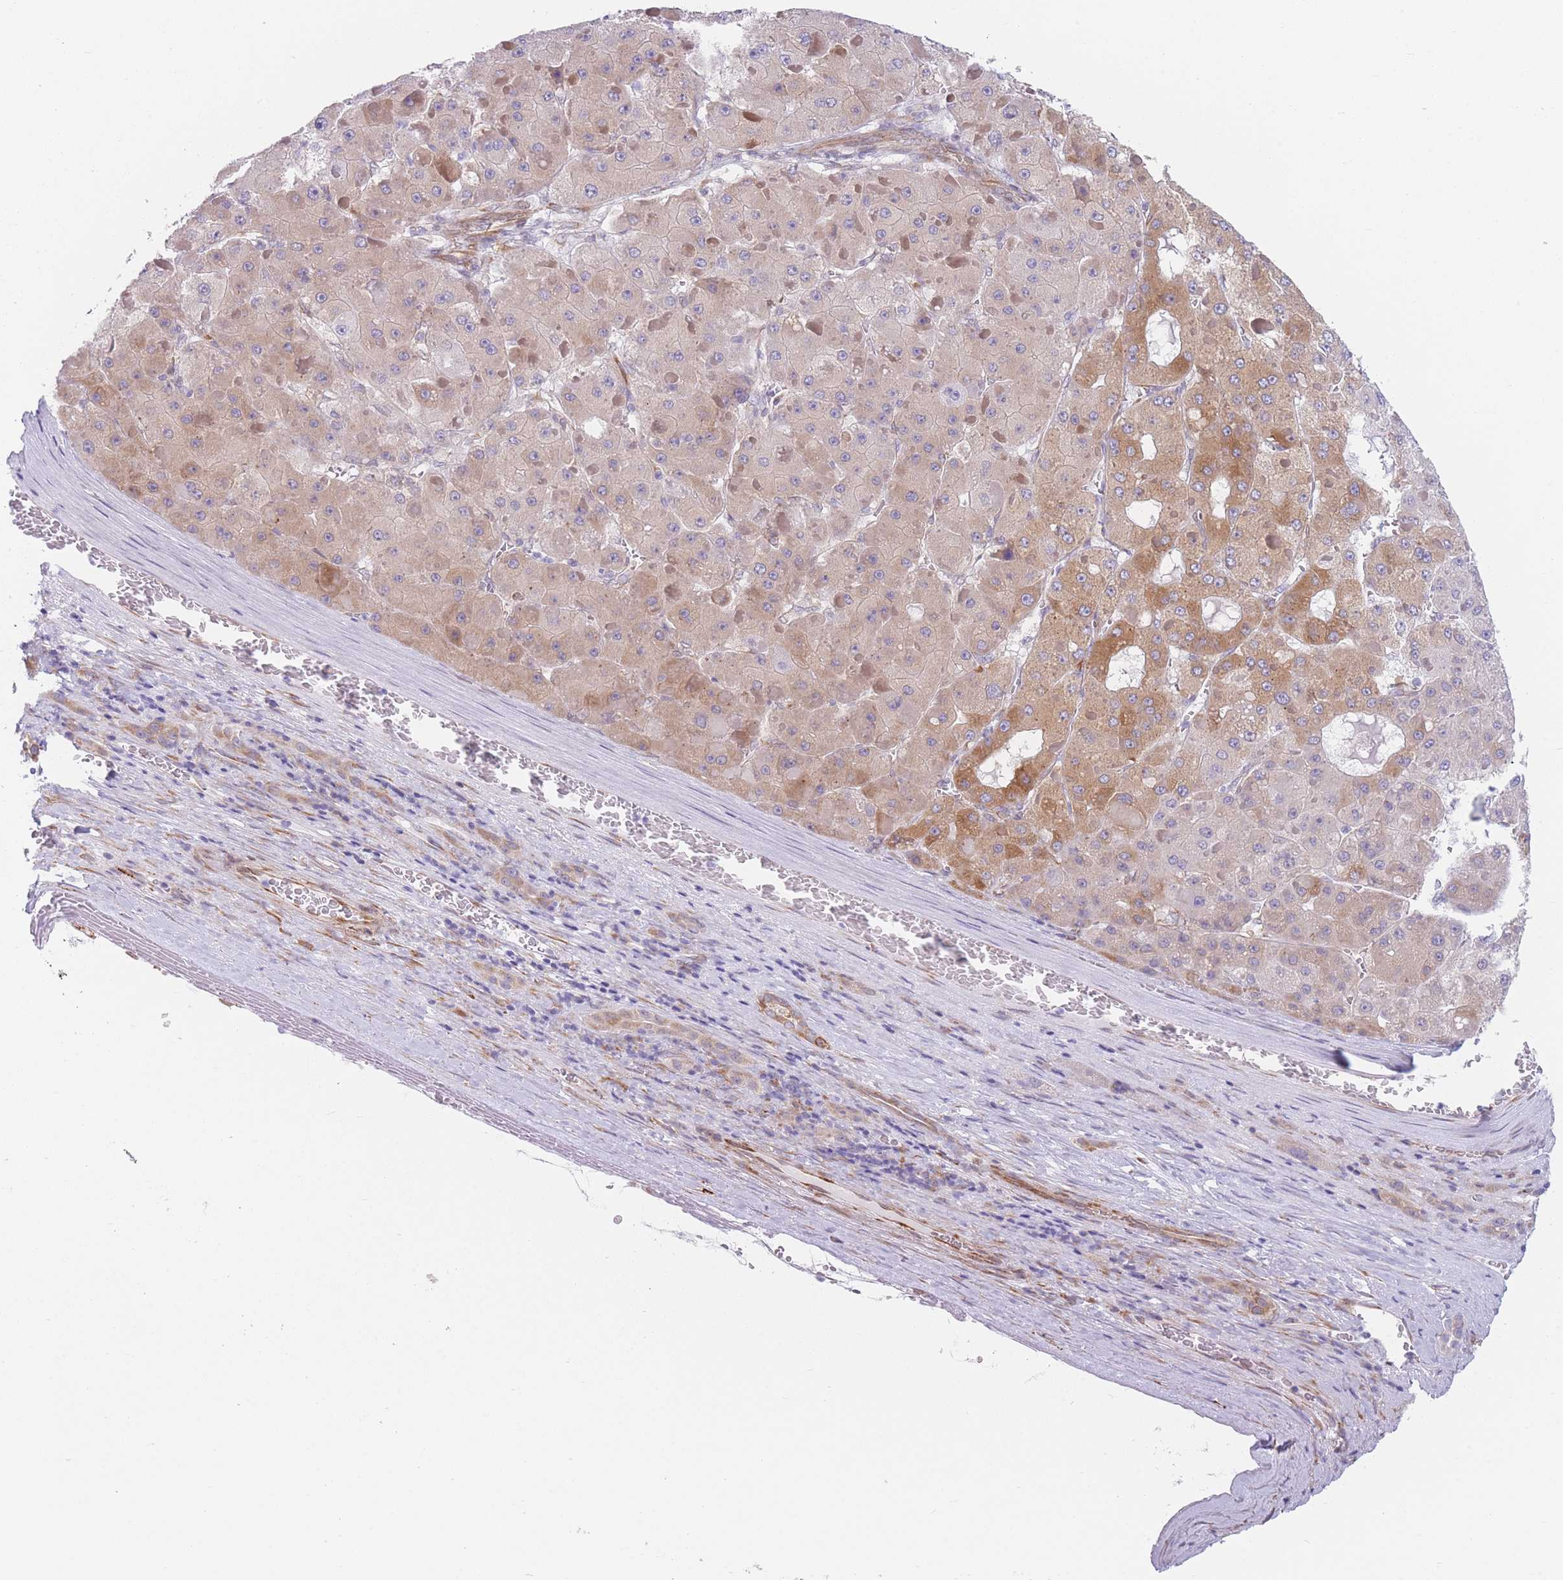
{"staining": {"intensity": "moderate", "quantity": "<25%", "location": "cytoplasmic/membranous"}, "tissue": "liver cancer", "cell_type": "Tumor cells", "image_type": "cancer", "snomed": [{"axis": "morphology", "description": "Carcinoma, Hepatocellular, NOS"}, {"axis": "topography", "description": "Liver"}], "caption": "Immunohistochemistry (IHC) (DAB (3,3'-diaminobenzidine)) staining of liver hepatocellular carcinoma exhibits moderate cytoplasmic/membranous protein expression in approximately <25% of tumor cells. (brown staining indicates protein expression, while blue staining denotes nuclei).", "gene": "AK9", "patient": {"sex": "female", "age": 73}}